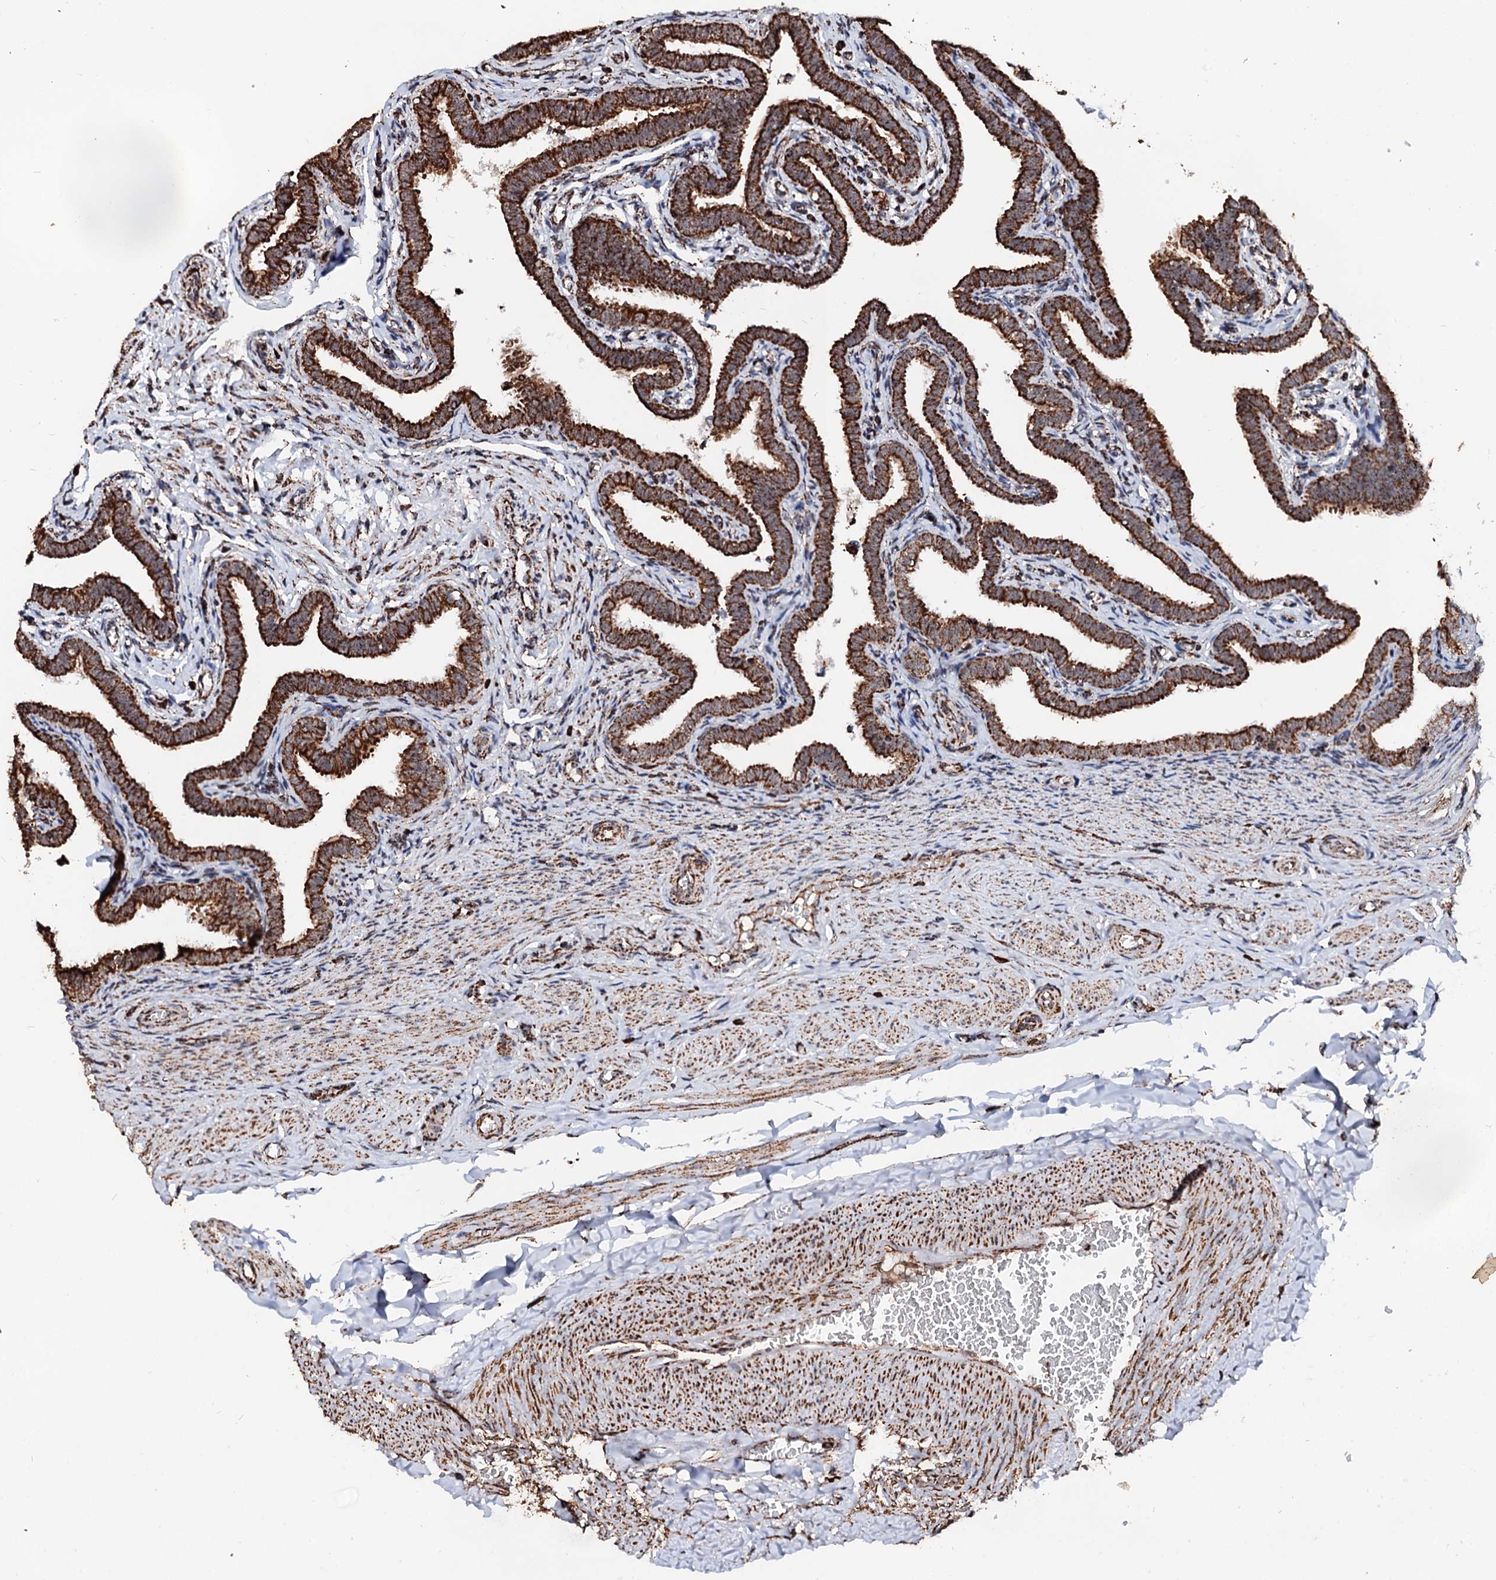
{"staining": {"intensity": "strong", "quantity": ">75%", "location": "cytoplasmic/membranous"}, "tissue": "fallopian tube", "cell_type": "Glandular cells", "image_type": "normal", "snomed": [{"axis": "morphology", "description": "Normal tissue, NOS"}, {"axis": "topography", "description": "Fallopian tube"}], "caption": "Protein analysis of benign fallopian tube shows strong cytoplasmic/membranous staining in approximately >75% of glandular cells.", "gene": "SECISBP2L", "patient": {"sex": "female", "age": 36}}